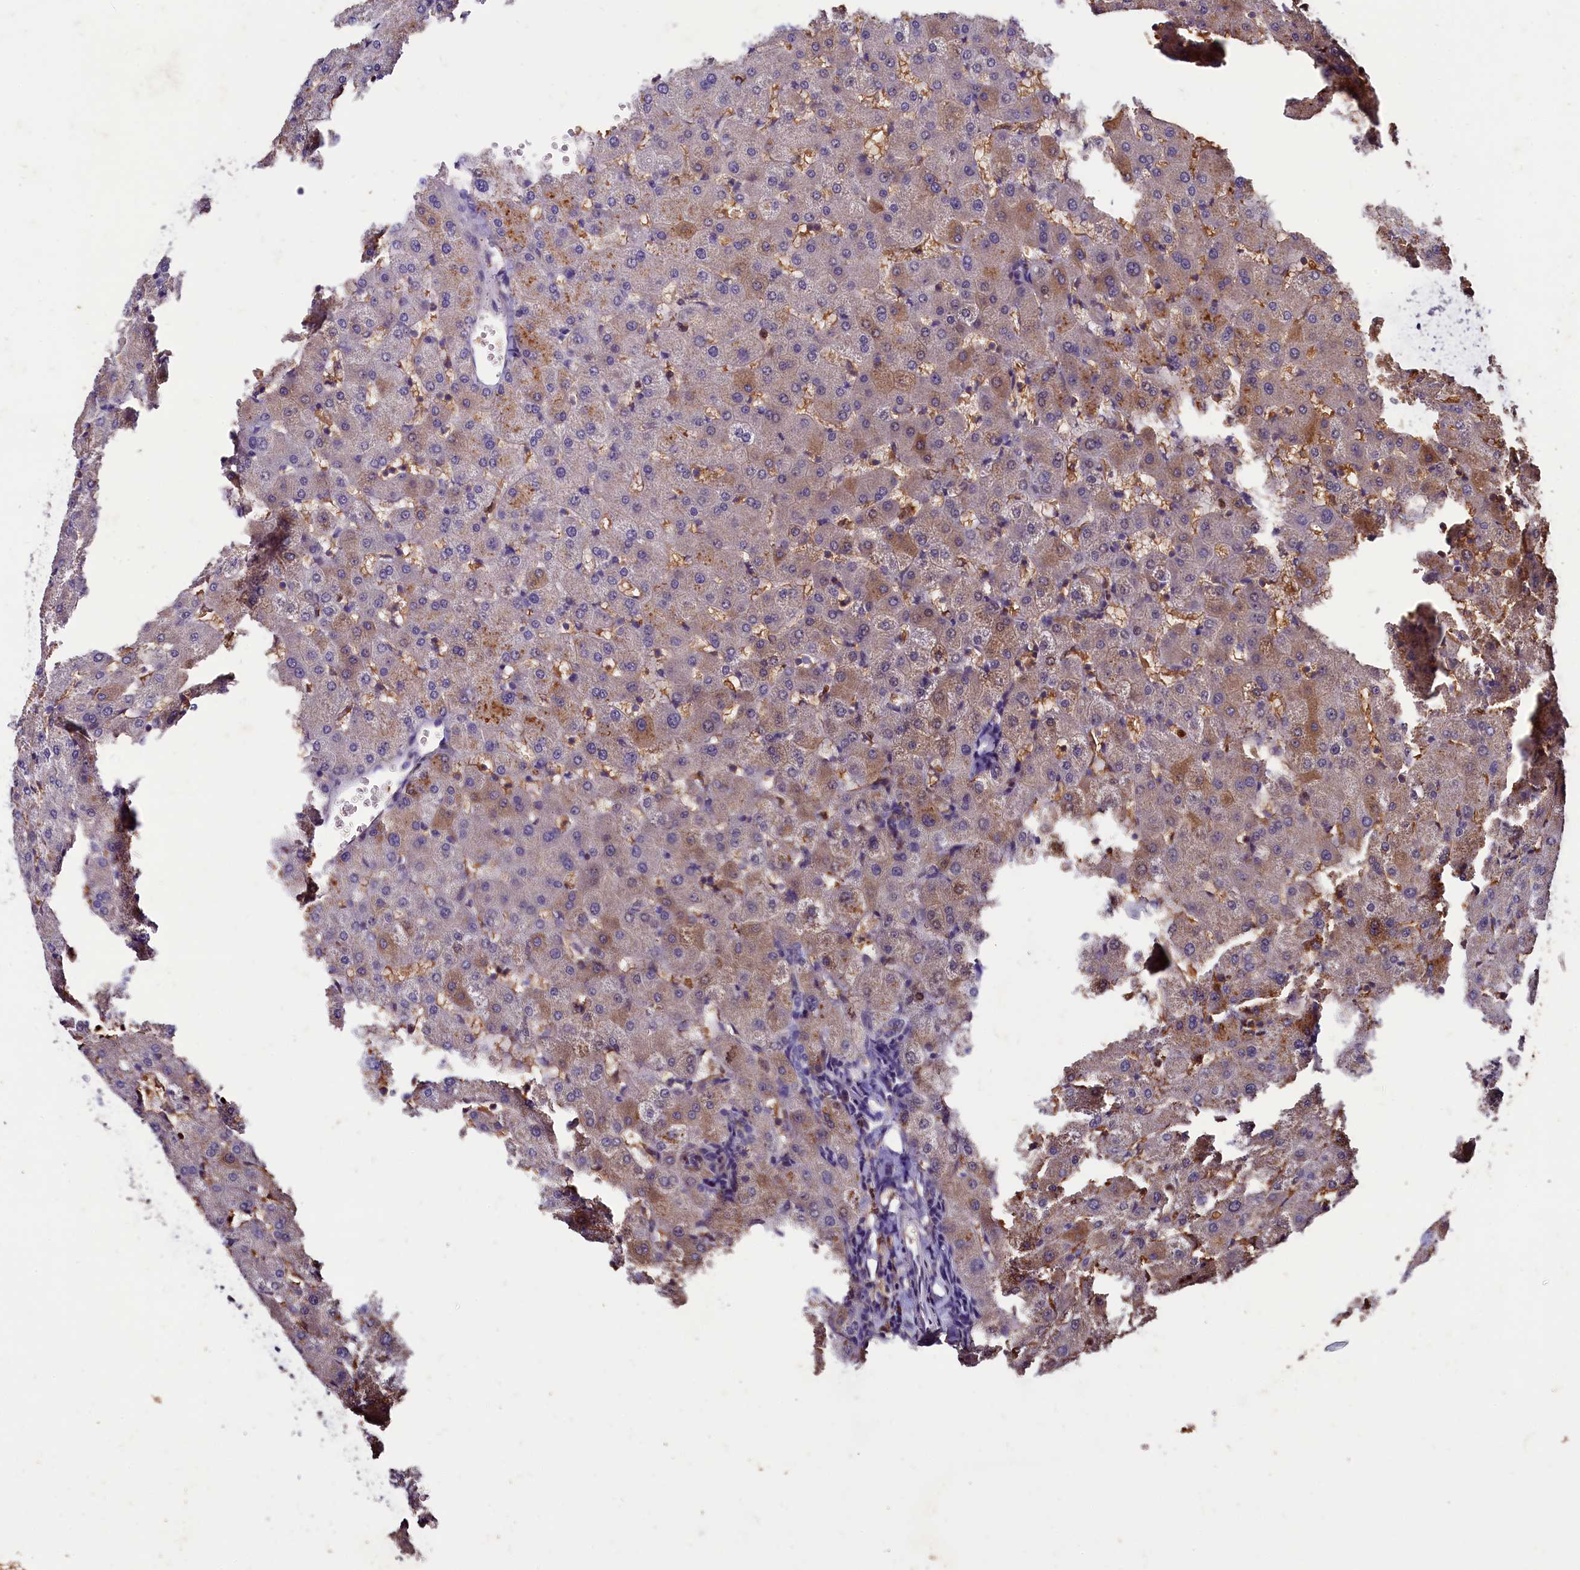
{"staining": {"intensity": "weak", "quantity": "<25%", "location": "cytoplasmic/membranous"}, "tissue": "liver", "cell_type": "Cholangiocytes", "image_type": "normal", "snomed": [{"axis": "morphology", "description": "Normal tissue, NOS"}, {"axis": "topography", "description": "Liver"}], "caption": "Immunohistochemistry image of benign liver: liver stained with DAB reveals no significant protein positivity in cholangiocytes.", "gene": "CSTPP1", "patient": {"sex": "female", "age": 63}}